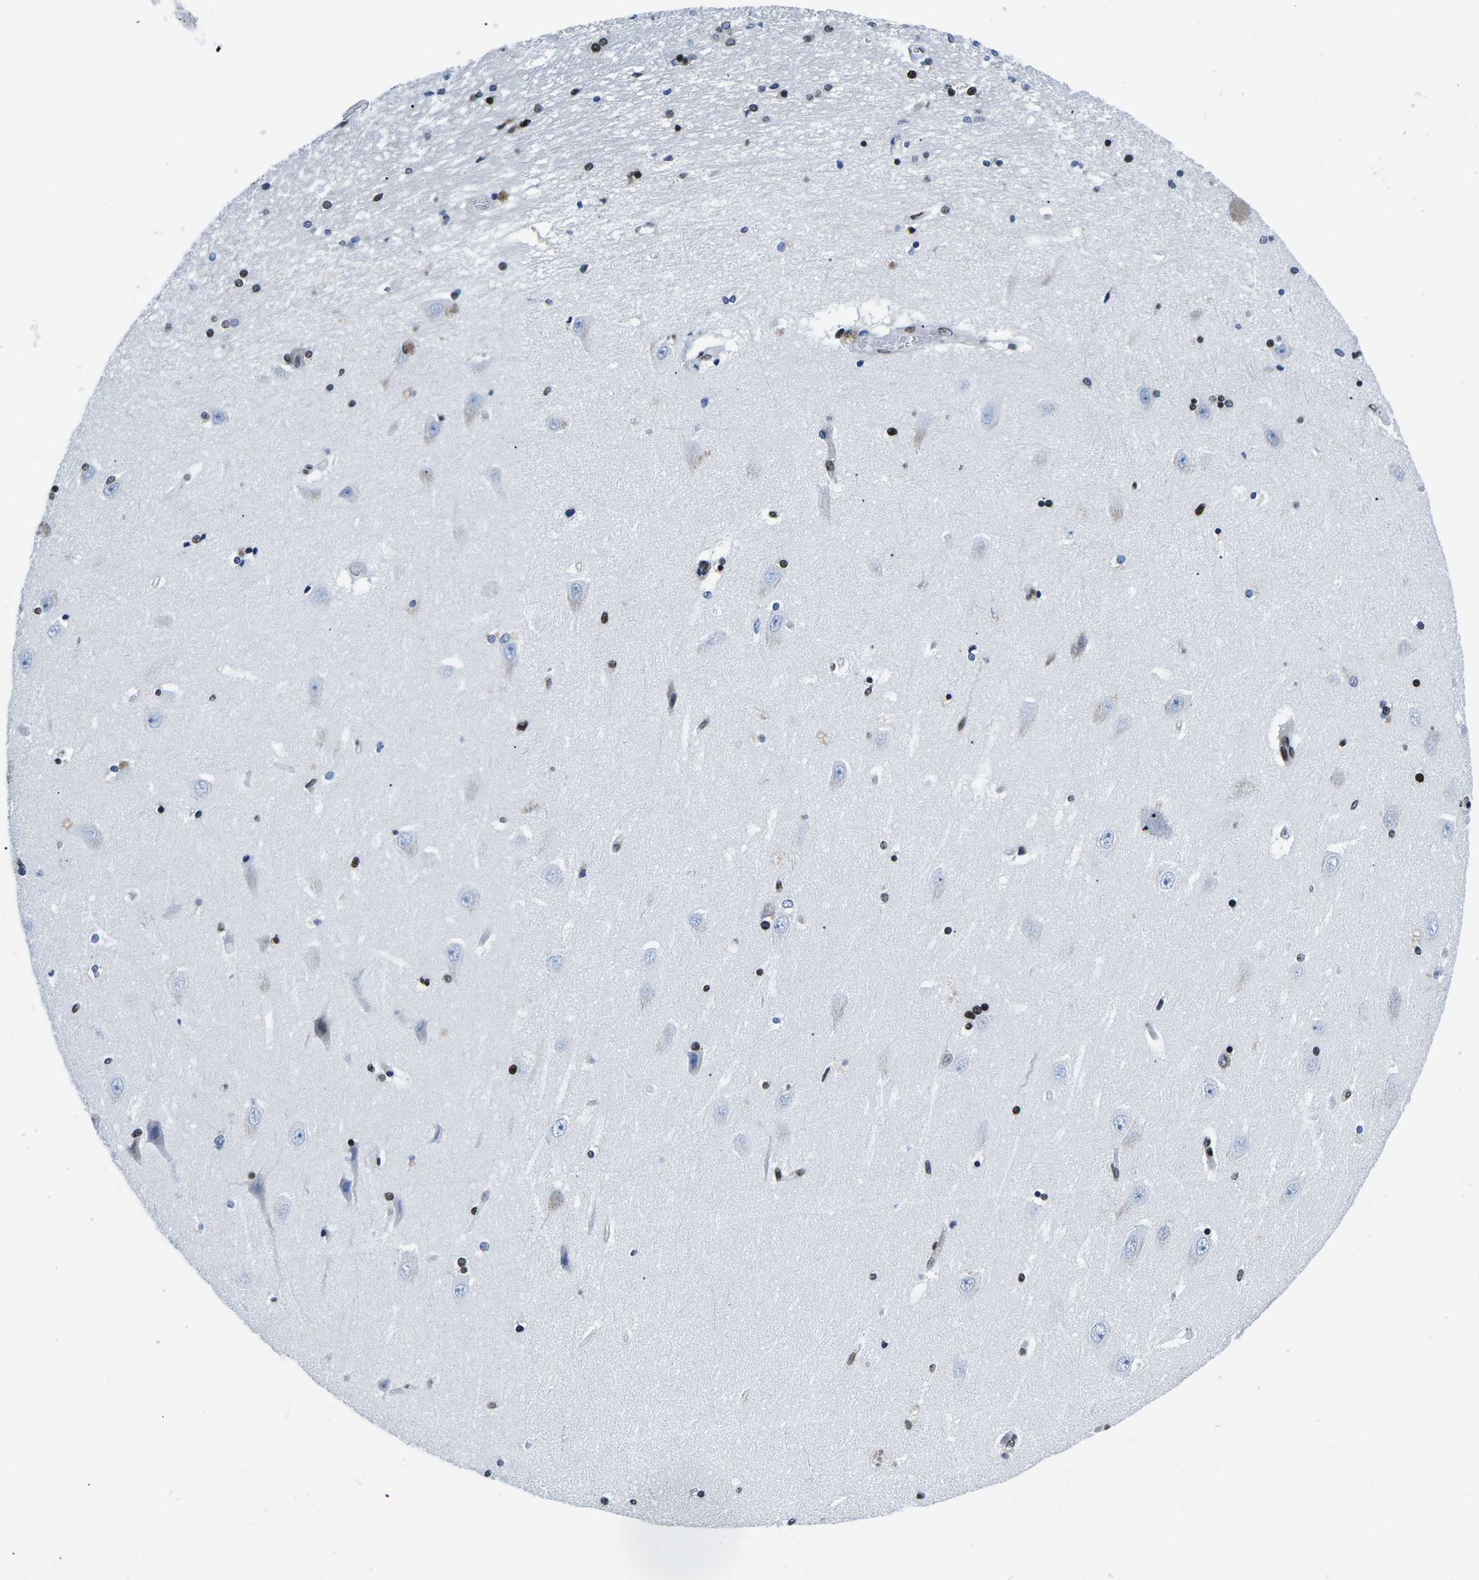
{"staining": {"intensity": "strong", "quantity": "25%-75%", "location": "nuclear"}, "tissue": "hippocampus", "cell_type": "Glial cells", "image_type": "normal", "snomed": [{"axis": "morphology", "description": "Normal tissue, NOS"}, {"axis": "topography", "description": "Hippocampus"}], "caption": "Protein analysis of normal hippocampus exhibits strong nuclear staining in approximately 25%-75% of glial cells.", "gene": "ATF1", "patient": {"sex": "female", "age": 54}}